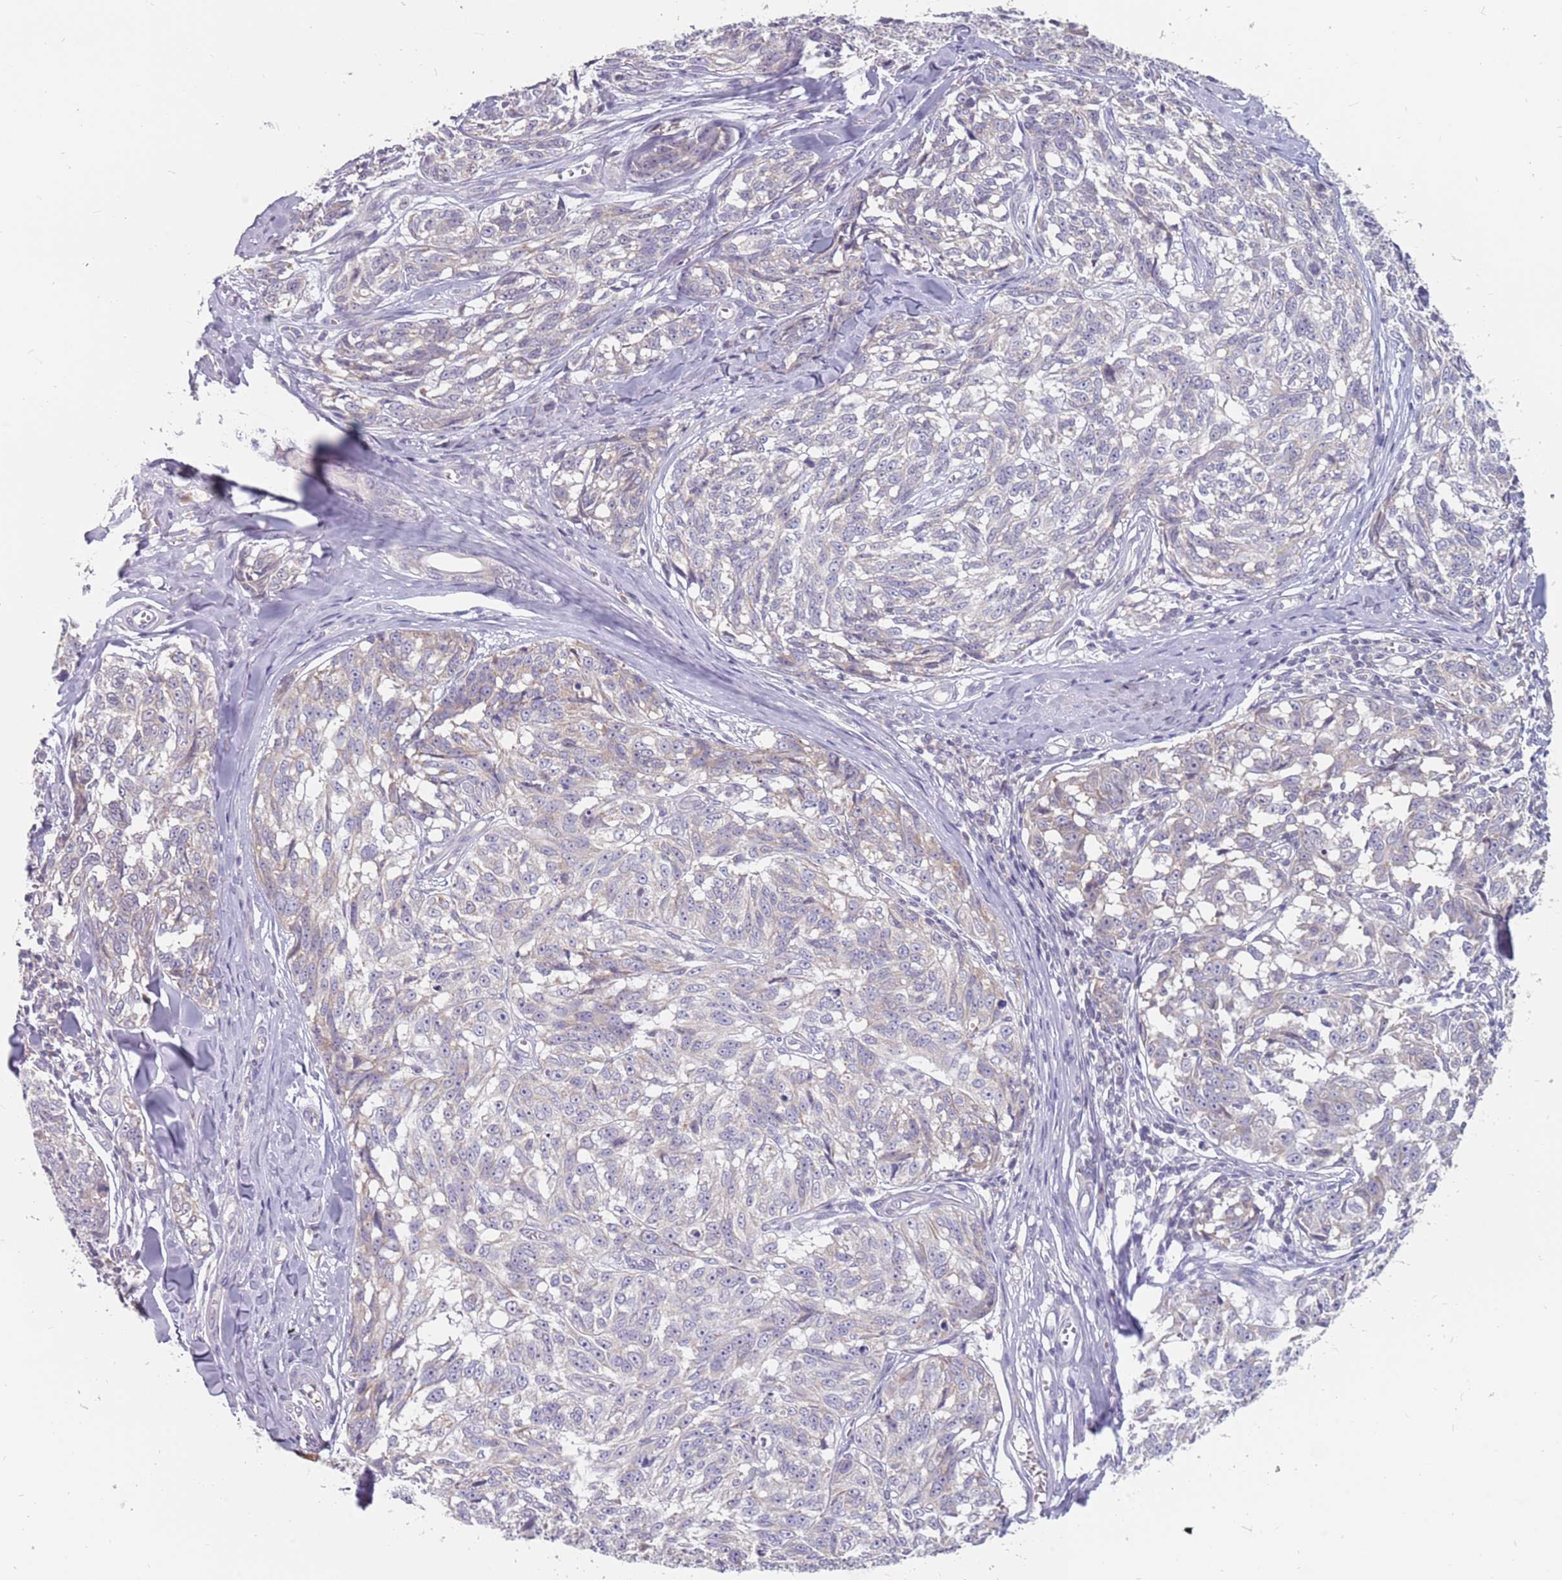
{"staining": {"intensity": "negative", "quantity": "none", "location": "none"}, "tissue": "melanoma", "cell_type": "Tumor cells", "image_type": "cancer", "snomed": [{"axis": "morphology", "description": "Normal tissue, NOS"}, {"axis": "morphology", "description": "Malignant melanoma, NOS"}, {"axis": "topography", "description": "Skin"}], "caption": "Tumor cells show no significant protein expression in malignant melanoma. (Brightfield microscopy of DAB (3,3'-diaminobenzidine) immunohistochemistry (IHC) at high magnification).", "gene": "CMTR2", "patient": {"sex": "female", "age": 64}}